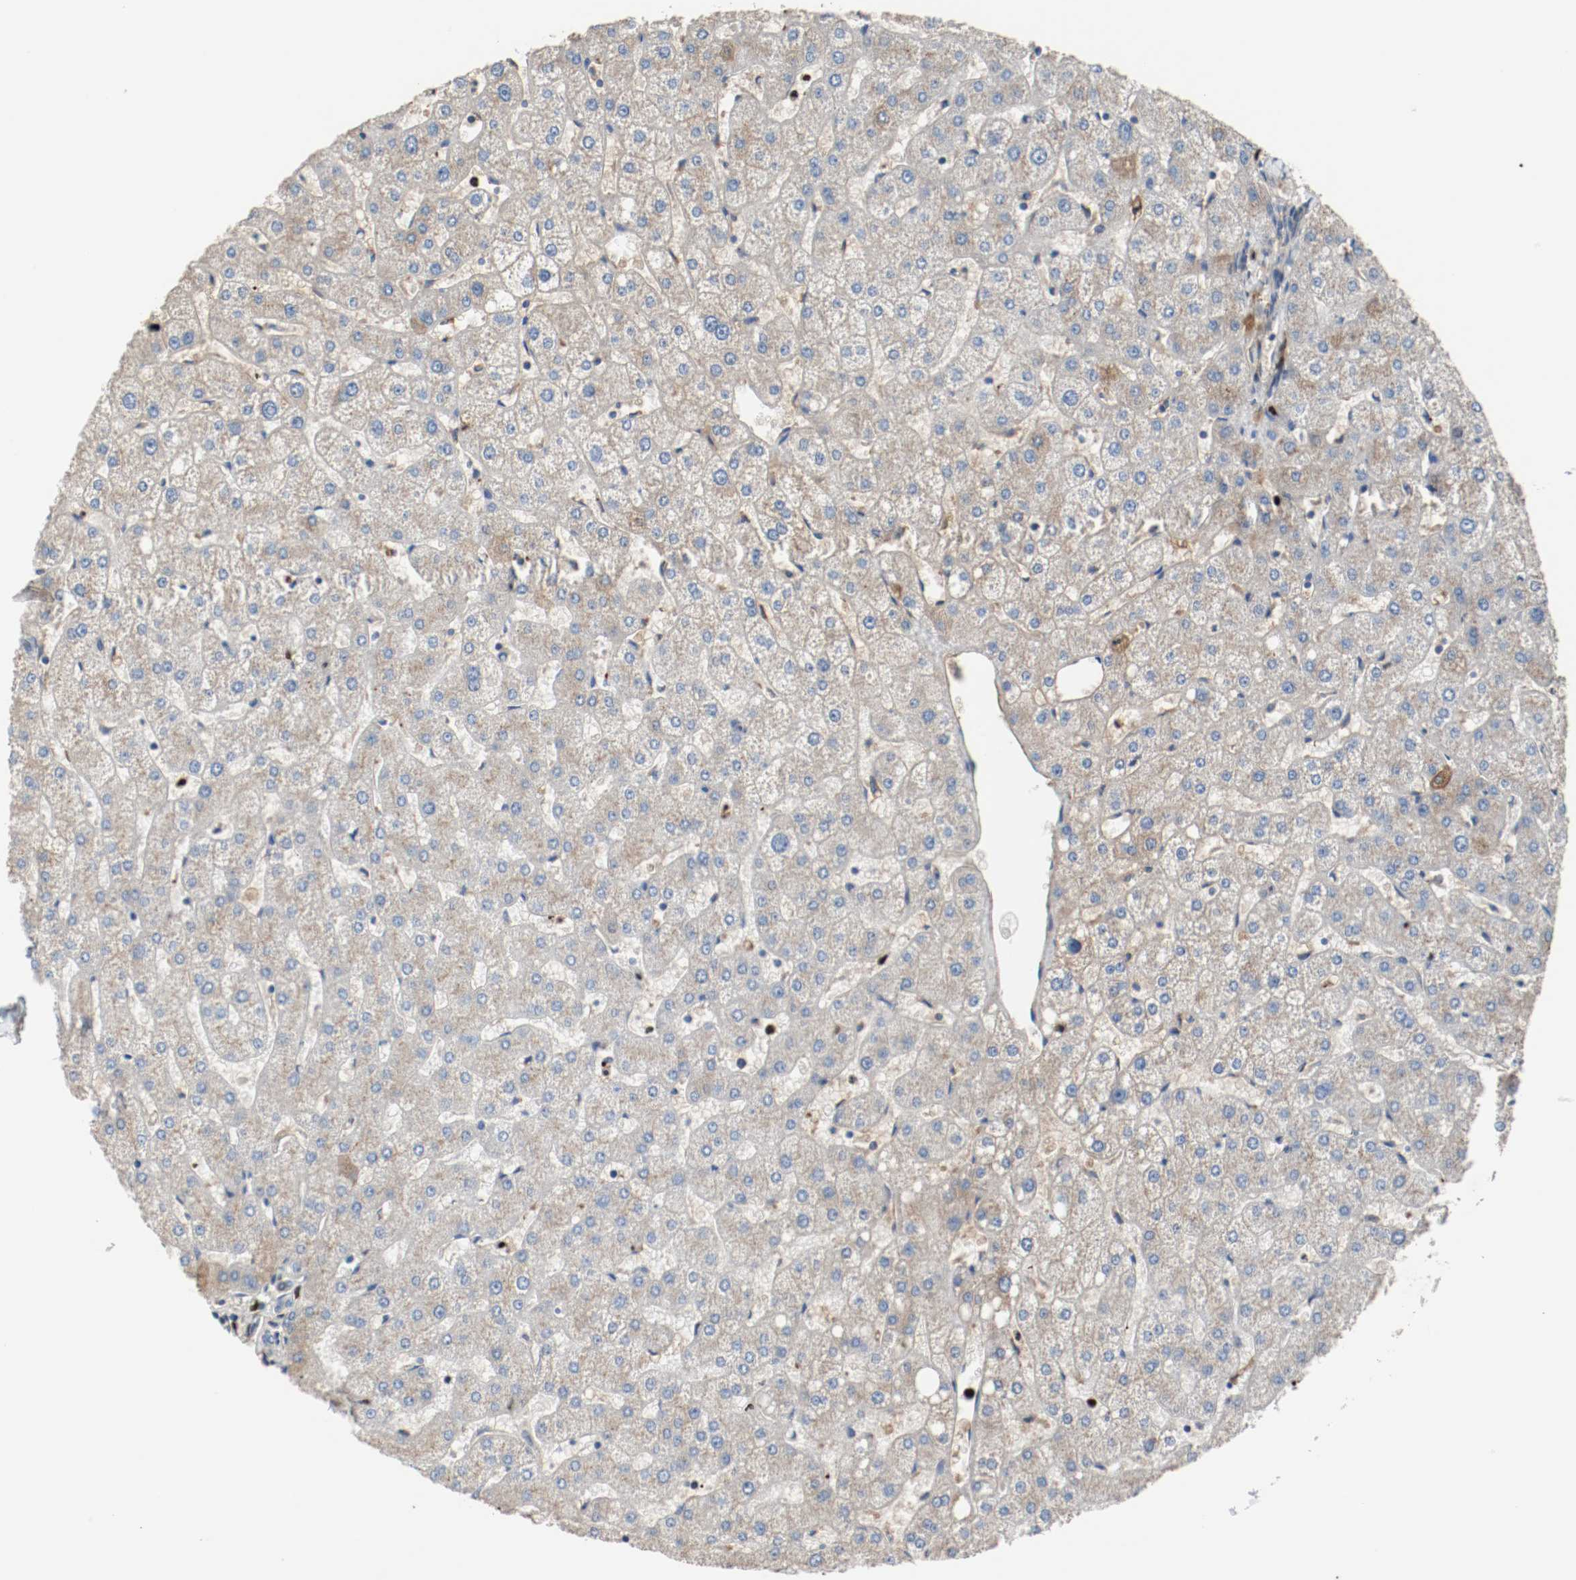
{"staining": {"intensity": "negative", "quantity": "none", "location": "none"}, "tissue": "liver", "cell_type": "Cholangiocytes", "image_type": "normal", "snomed": [{"axis": "morphology", "description": "Normal tissue, NOS"}, {"axis": "topography", "description": "Liver"}], "caption": "IHC micrograph of normal human liver stained for a protein (brown), which displays no expression in cholangiocytes.", "gene": "BLK", "patient": {"sex": "male", "age": 67}}